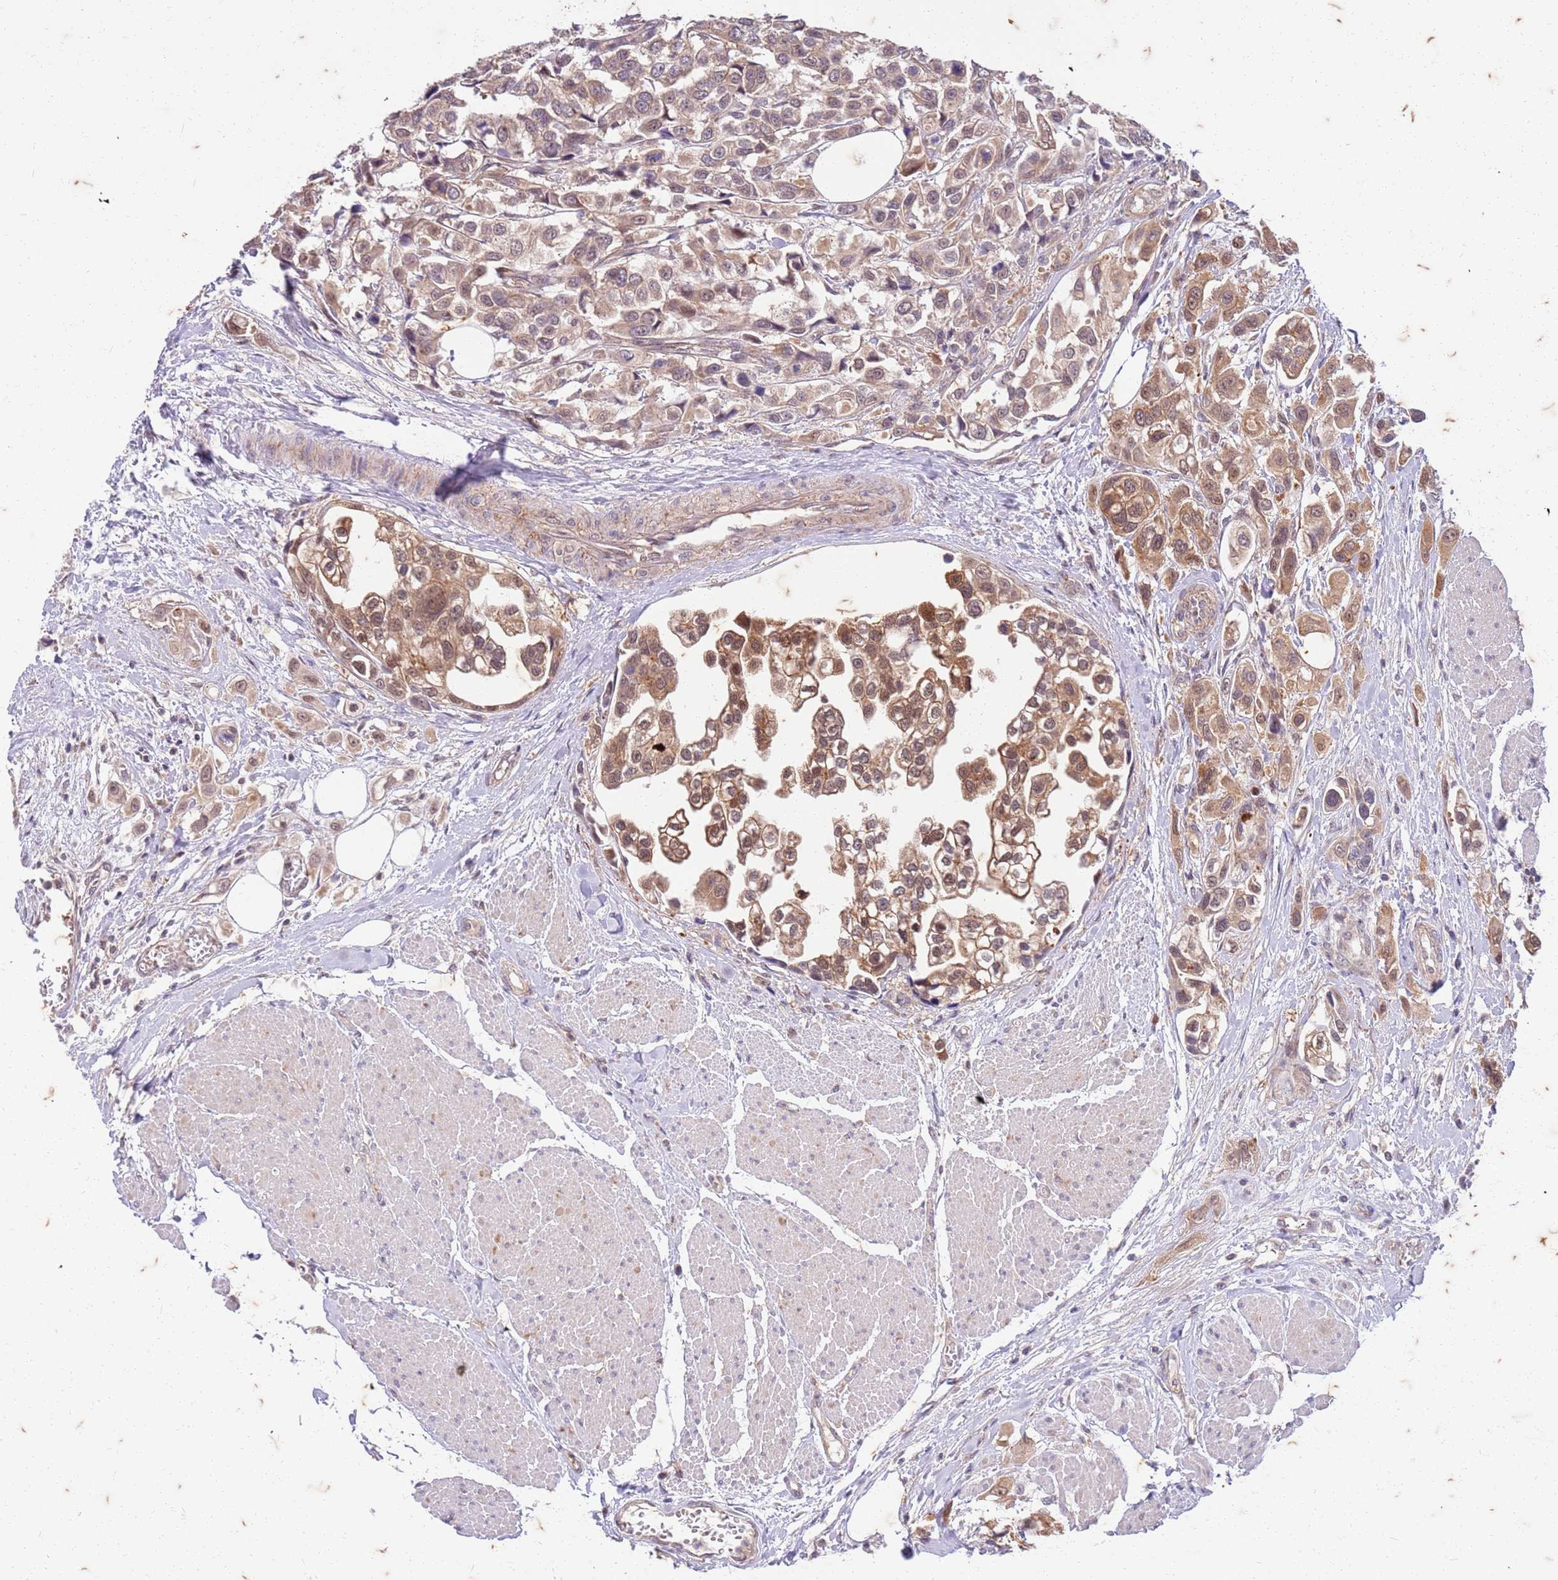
{"staining": {"intensity": "moderate", "quantity": "25%-75%", "location": "cytoplasmic/membranous,nuclear"}, "tissue": "urothelial cancer", "cell_type": "Tumor cells", "image_type": "cancer", "snomed": [{"axis": "morphology", "description": "Urothelial carcinoma, High grade"}, {"axis": "topography", "description": "Urinary bladder"}], "caption": "Urothelial cancer was stained to show a protein in brown. There is medium levels of moderate cytoplasmic/membranous and nuclear positivity in approximately 25%-75% of tumor cells.", "gene": "RAPGEF3", "patient": {"sex": "male", "age": 67}}